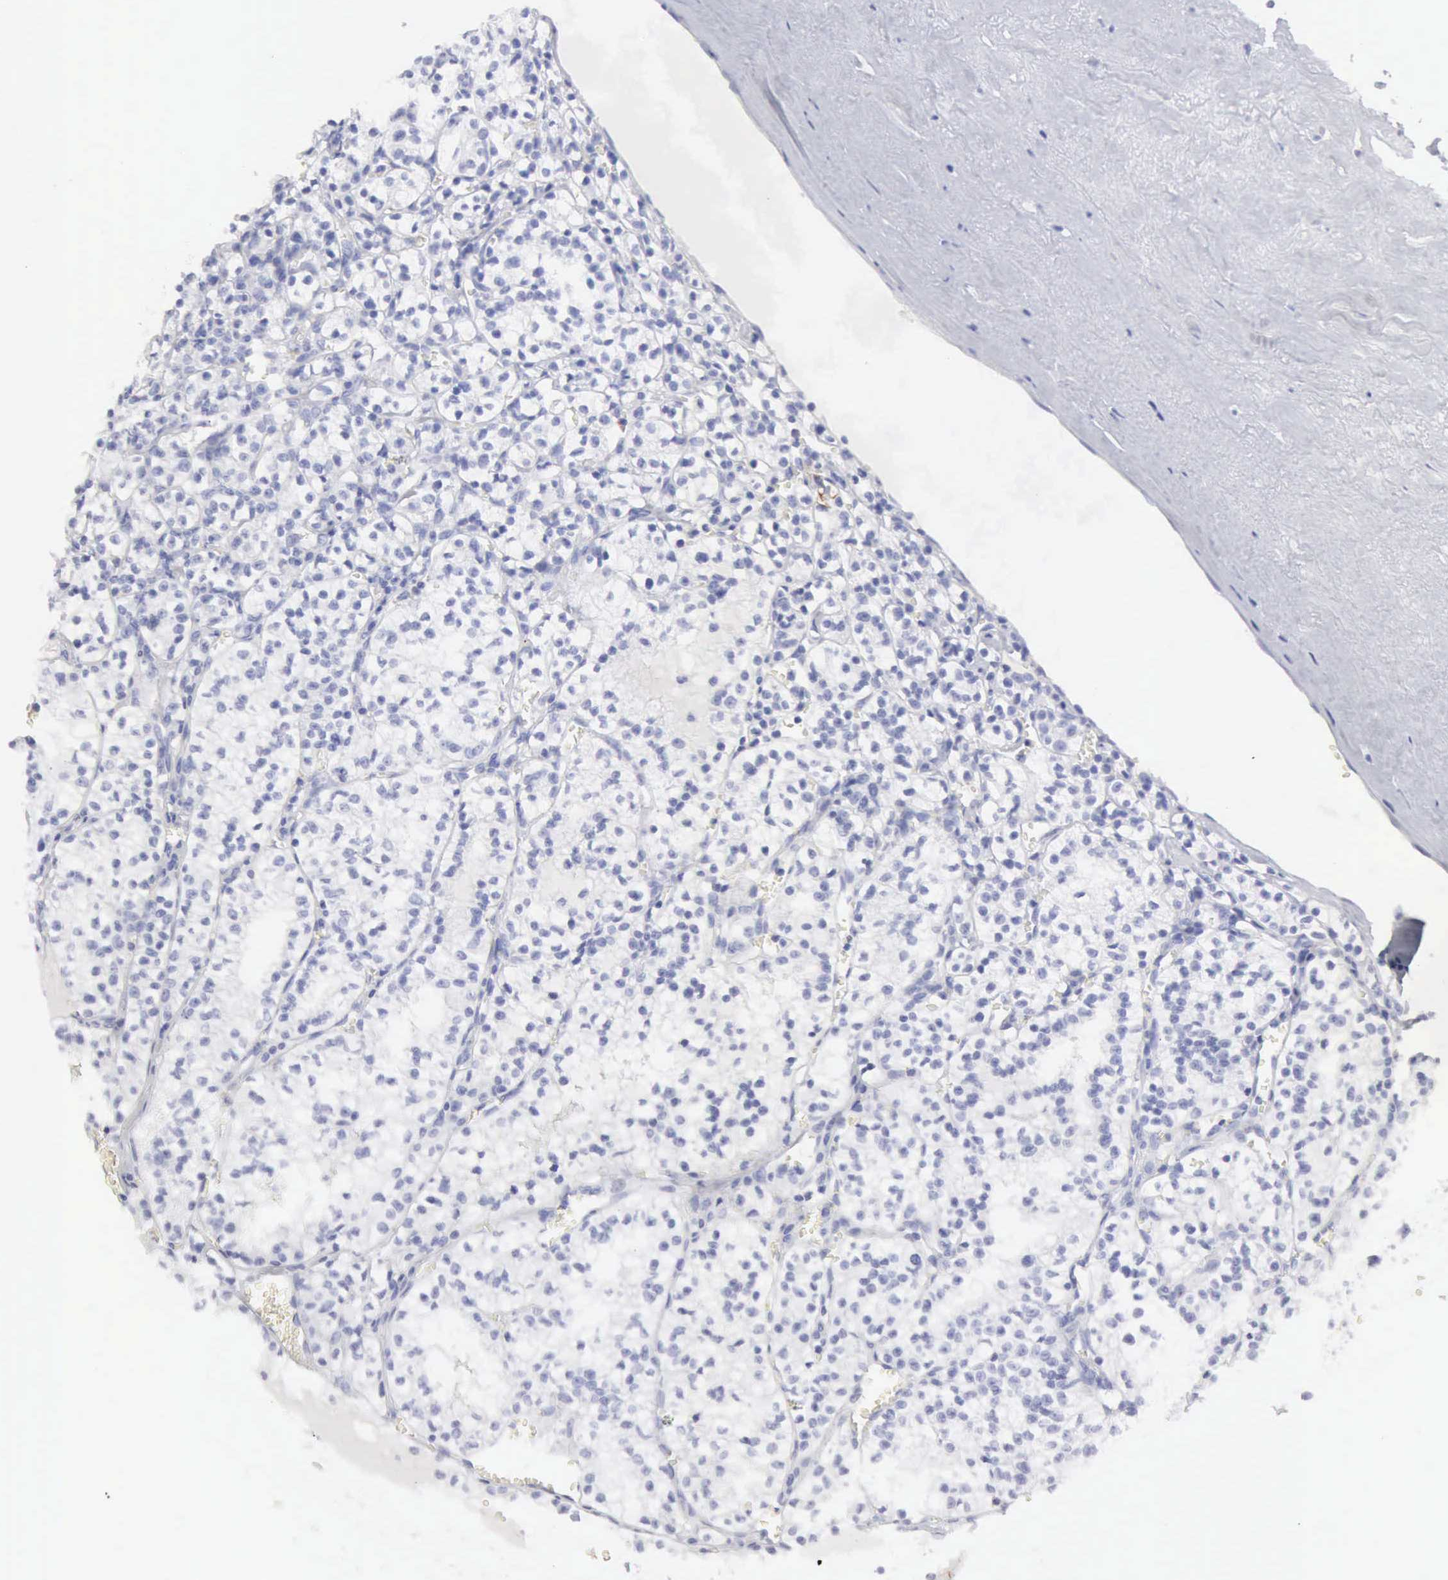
{"staining": {"intensity": "negative", "quantity": "none", "location": "none"}, "tissue": "renal cancer", "cell_type": "Tumor cells", "image_type": "cancer", "snomed": [{"axis": "morphology", "description": "Adenocarcinoma, NOS"}, {"axis": "topography", "description": "Kidney"}], "caption": "Immunohistochemistry (IHC) histopathology image of human renal adenocarcinoma stained for a protein (brown), which reveals no expression in tumor cells.", "gene": "NCAM1", "patient": {"sex": "male", "age": 61}}